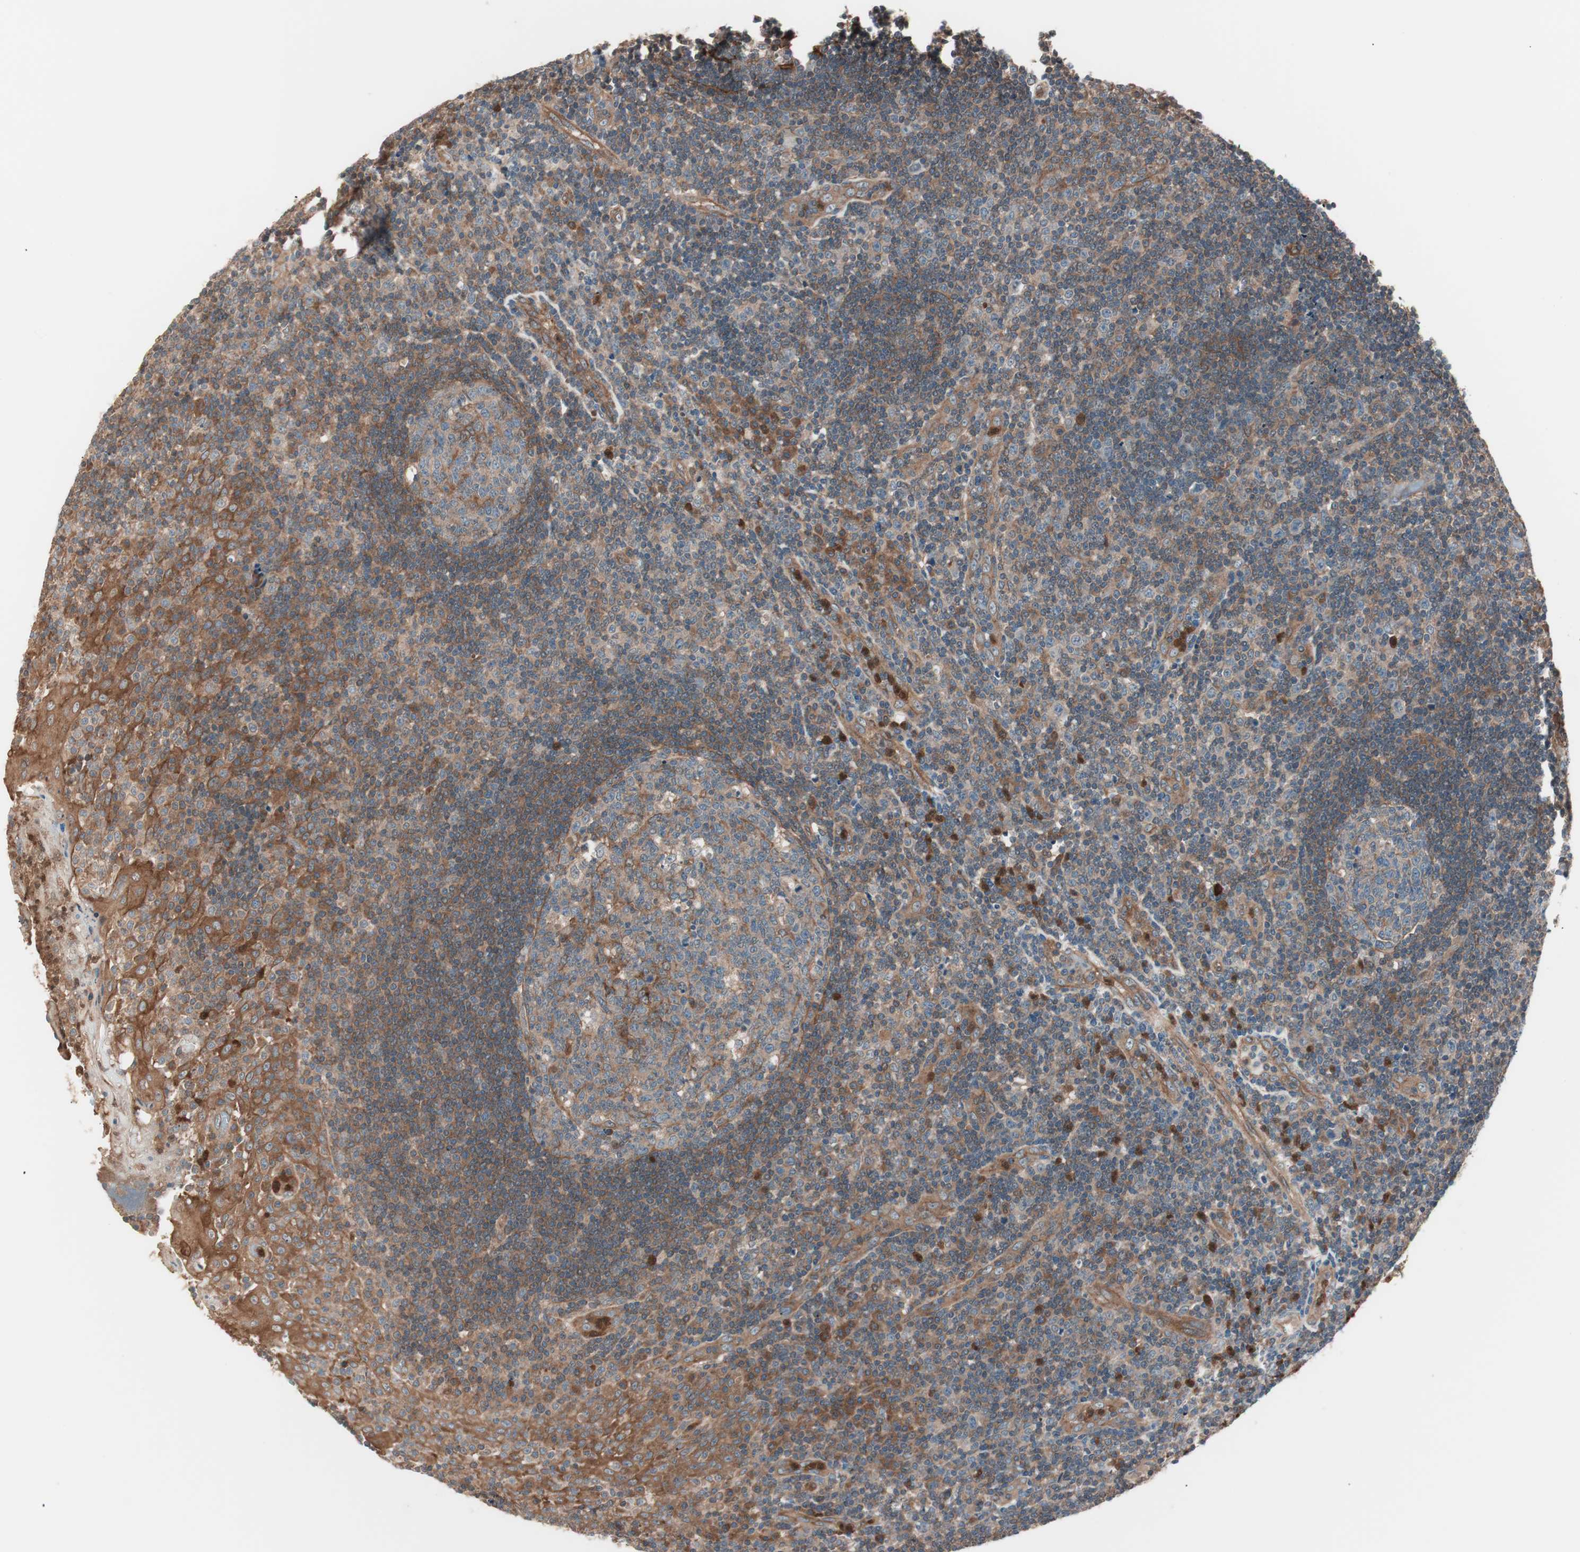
{"staining": {"intensity": "moderate", "quantity": ">75%", "location": "cytoplasmic/membranous"}, "tissue": "tonsil", "cell_type": "Germinal center cells", "image_type": "normal", "snomed": [{"axis": "morphology", "description": "Normal tissue, NOS"}, {"axis": "topography", "description": "Tonsil"}], "caption": "Tonsil was stained to show a protein in brown. There is medium levels of moderate cytoplasmic/membranous expression in approximately >75% of germinal center cells. (DAB (3,3'-diaminobenzidine) IHC with brightfield microscopy, high magnification).", "gene": "TSG101", "patient": {"sex": "female", "age": 40}}